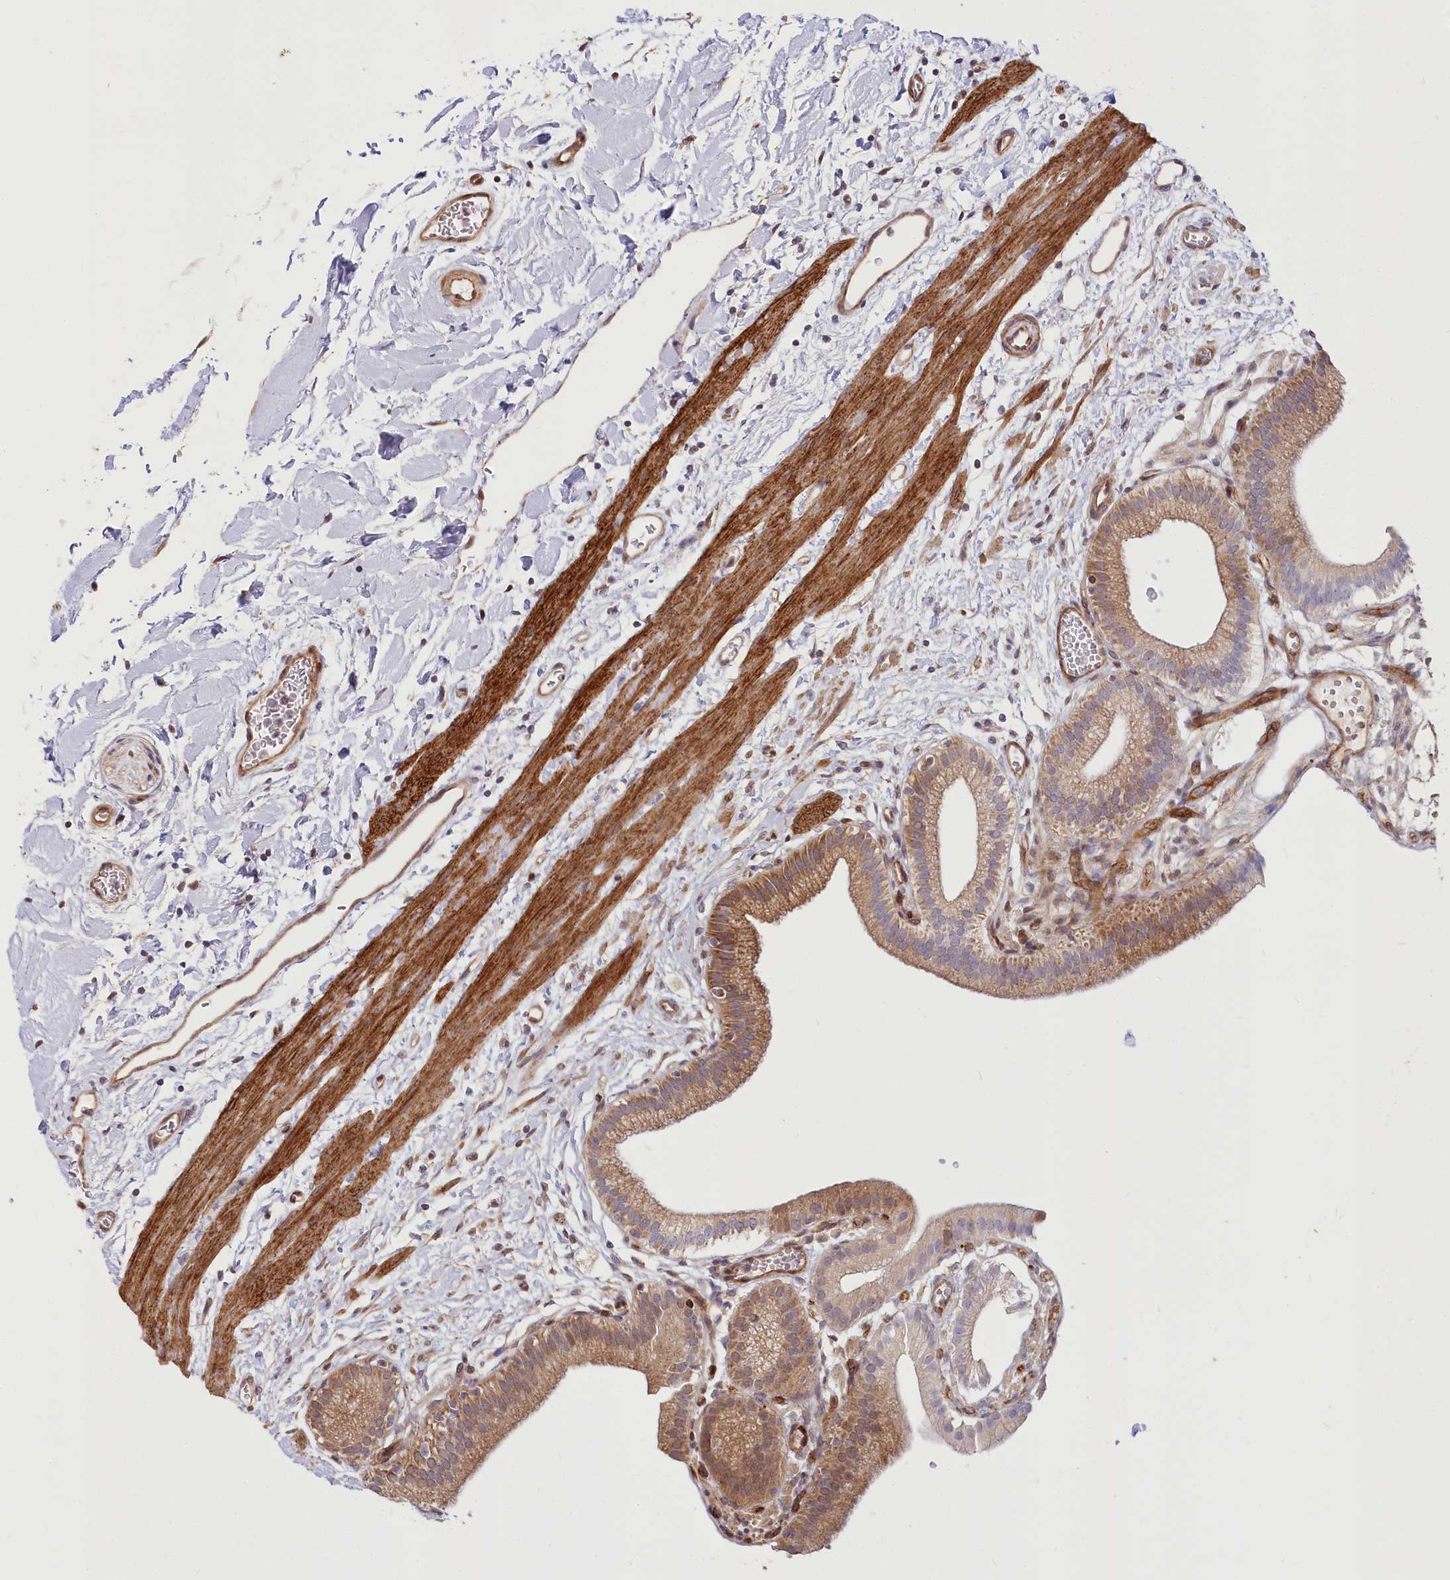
{"staining": {"intensity": "moderate", "quantity": ">75%", "location": "cytoplasmic/membranous"}, "tissue": "gallbladder", "cell_type": "Glandular cells", "image_type": "normal", "snomed": [{"axis": "morphology", "description": "Normal tissue, NOS"}, {"axis": "topography", "description": "Gallbladder"}], "caption": "Human gallbladder stained with a brown dye shows moderate cytoplasmic/membranous positive expression in approximately >75% of glandular cells.", "gene": "CEP70", "patient": {"sex": "male", "age": 55}}